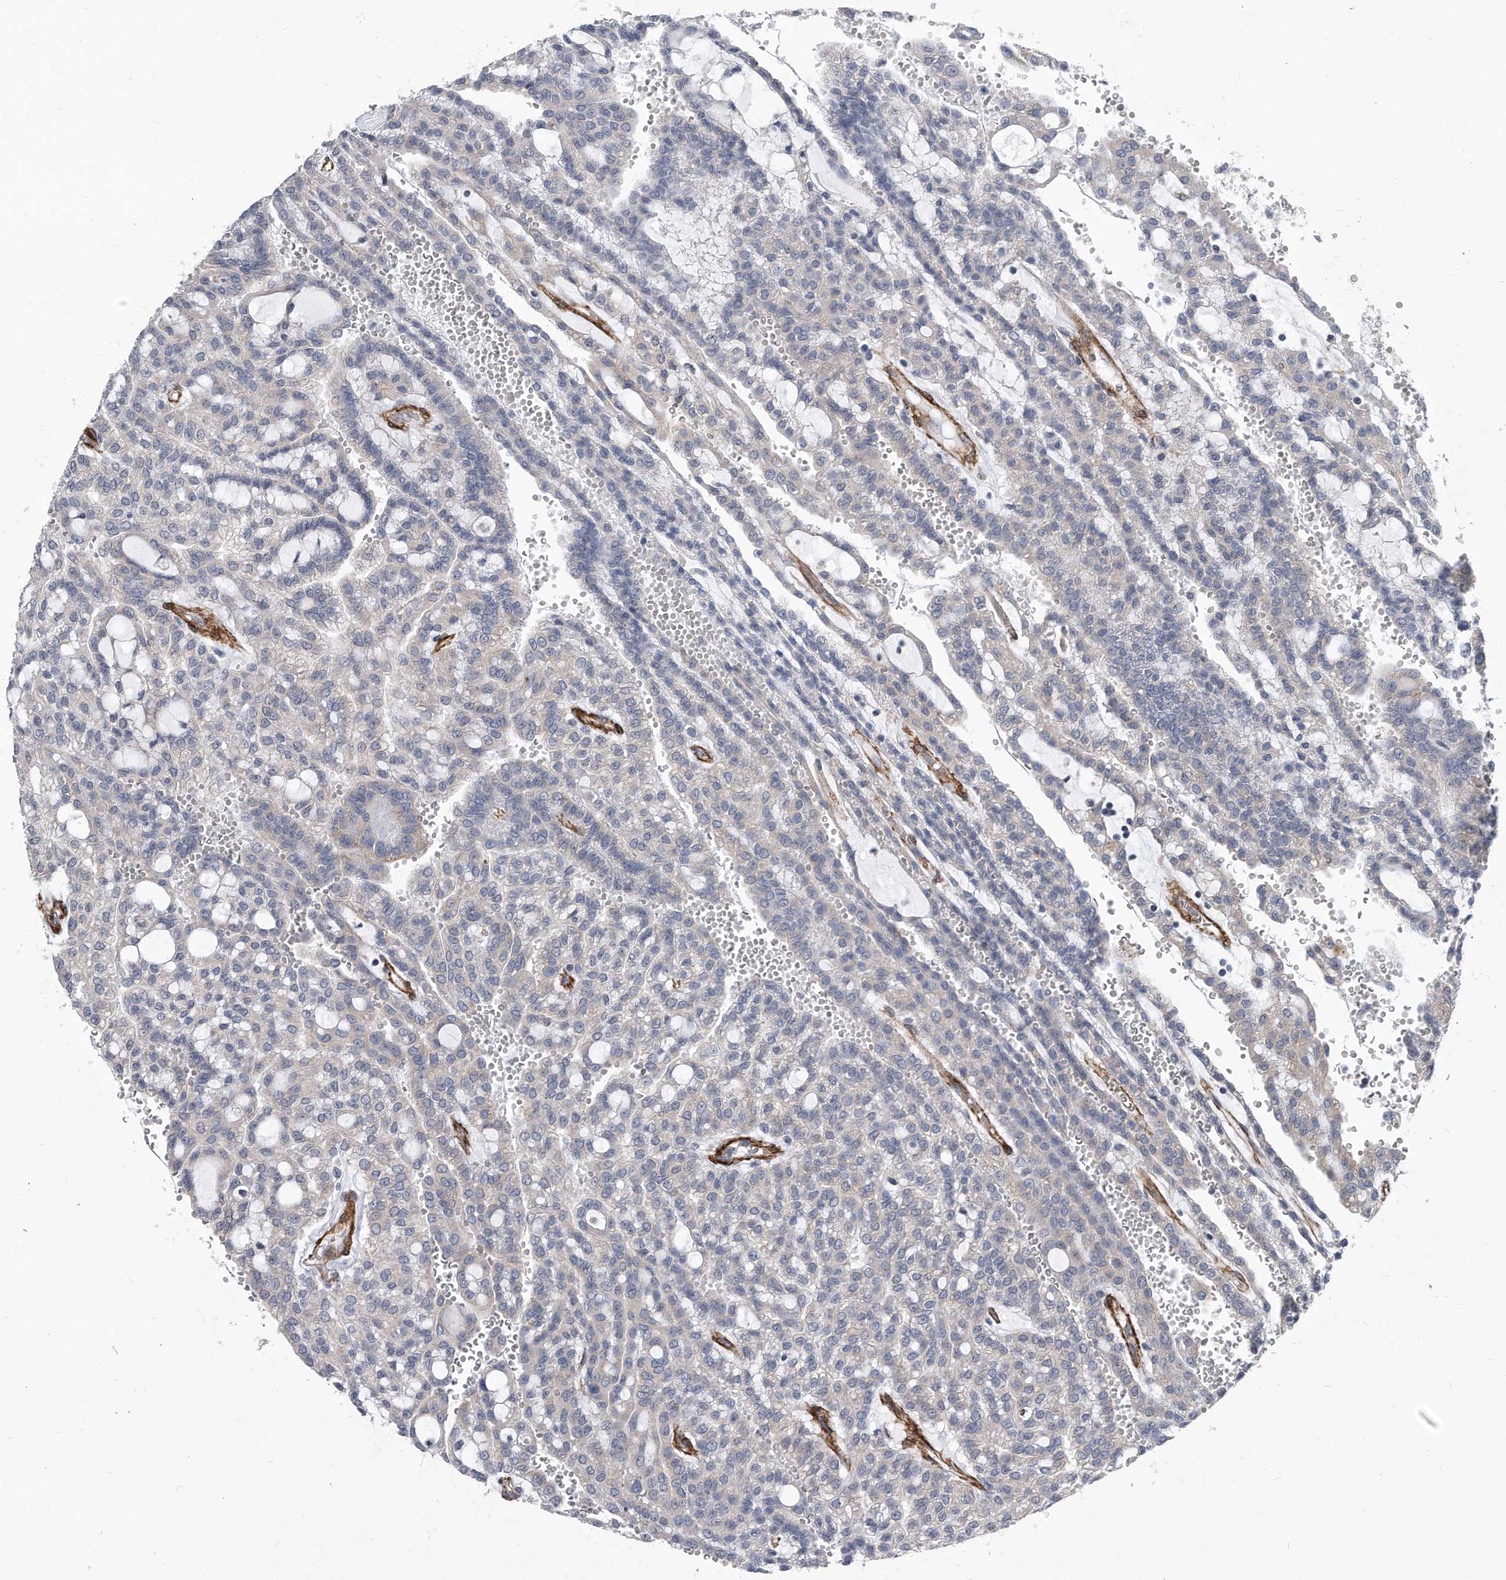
{"staining": {"intensity": "weak", "quantity": "25%-75%", "location": "cytoplasmic/membranous"}, "tissue": "renal cancer", "cell_type": "Tumor cells", "image_type": "cancer", "snomed": [{"axis": "morphology", "description": "Adenocarcinoma, NOS"}, {"axis": "topography", "description": "Kidney"}], "caption": "Human renal adenocarcinoma stained for a protein (brown) displays weak cytoplasmic/membranous positive staining in approximately 25%-75% of tumor cells.", "gene": "EIF2B4", "patient": {"sex": "male", "age": 63}}